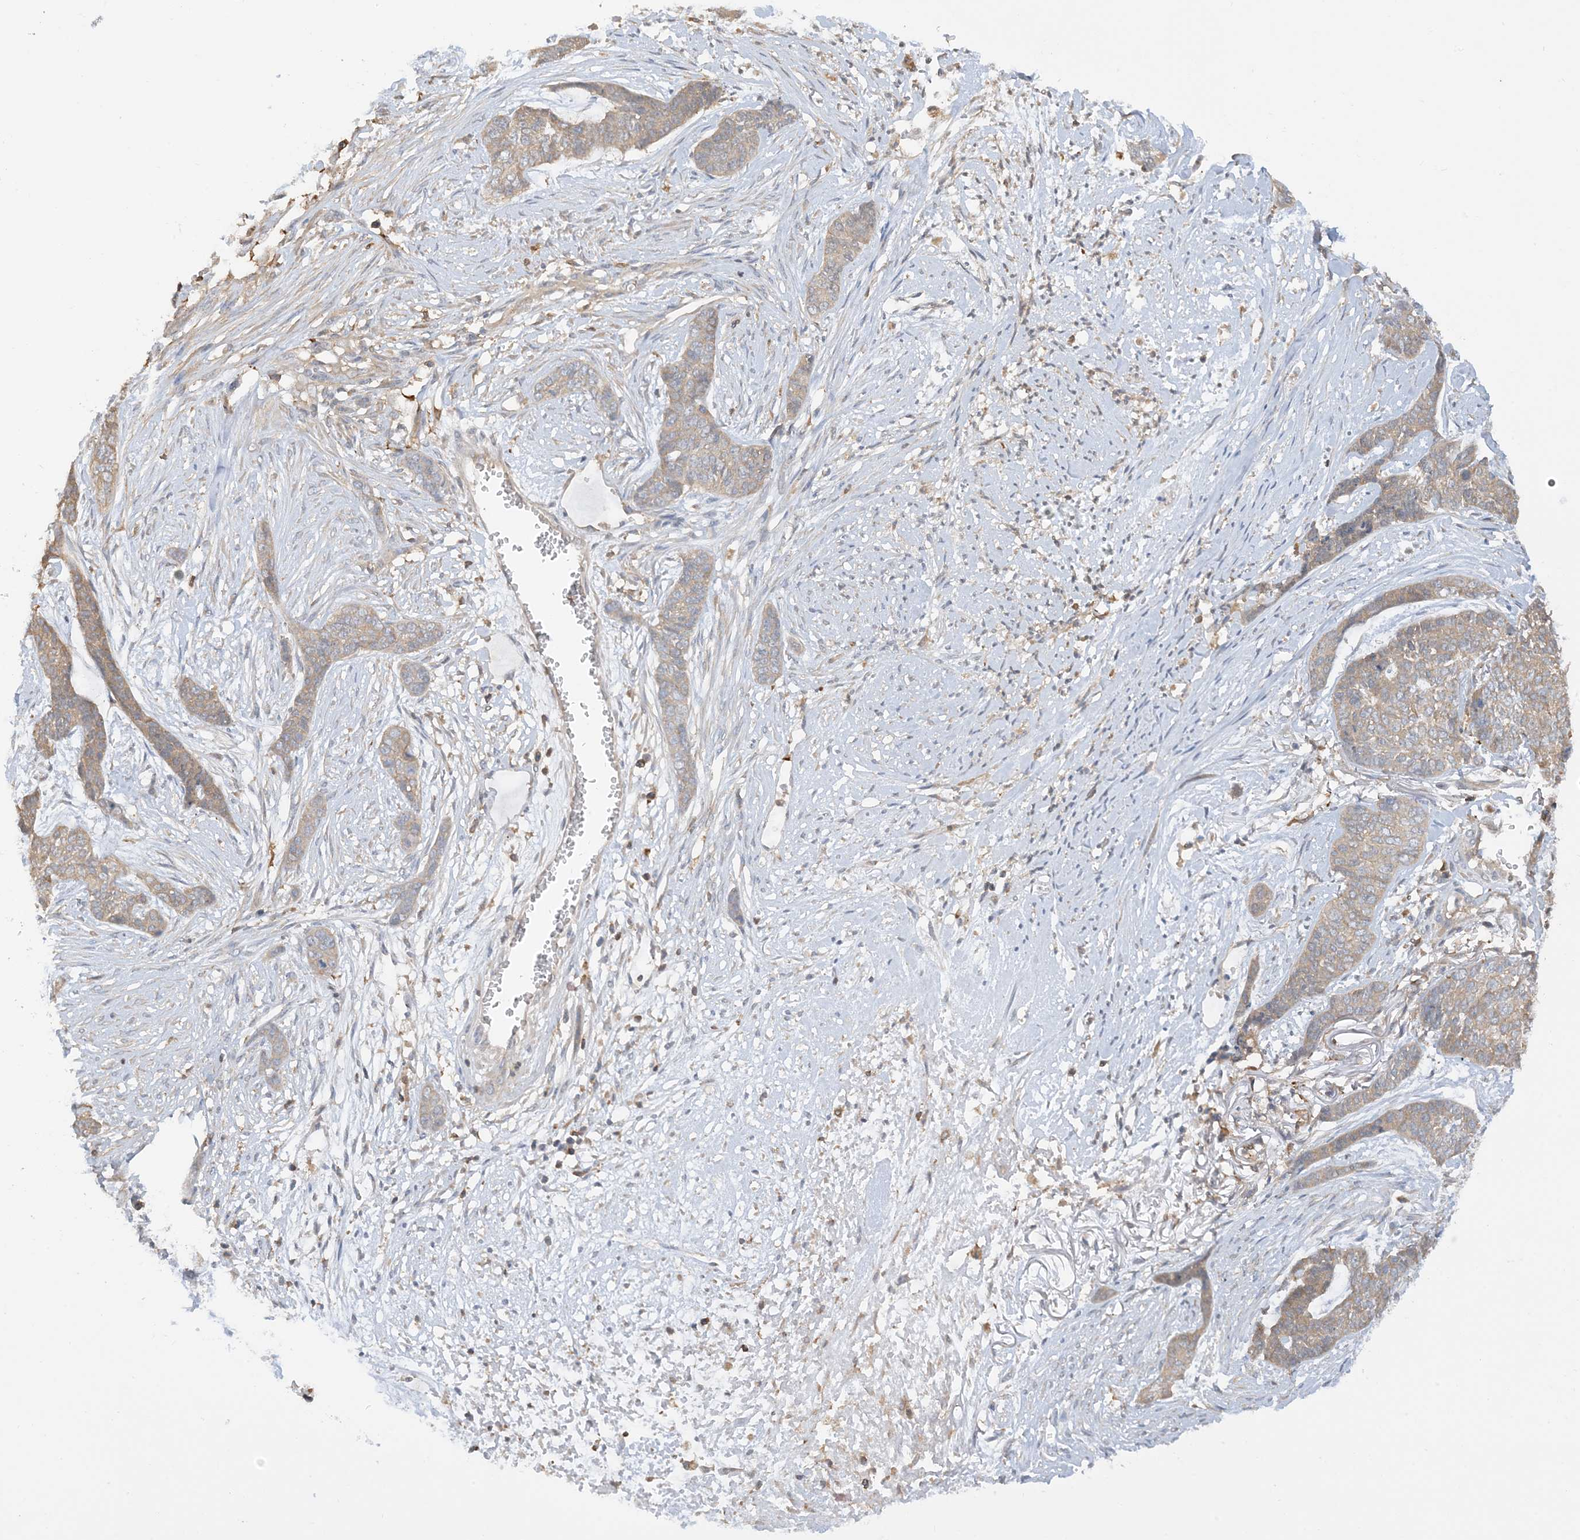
{"staining": {"intensity": "weak", "quantity": "25%-75%", "location": "cytoplasmic/membranous"}, "tissue": "skin cancer", "cell_type": "Tumor cells", "image_type": "cancer", "snomed": [{"axis": "morphology", "description": "Basal cell carcinoma"}, {"axis": "topography", "description": "Skin"}], "caption": "Immunohistochemical staining of human skin cancer reveals weak cytoplasmic/membranous protein positivity in about 25%-75% of tumor cells.", "gene": "CAPZB", "patient": {"sex": "female", "age": 64}}